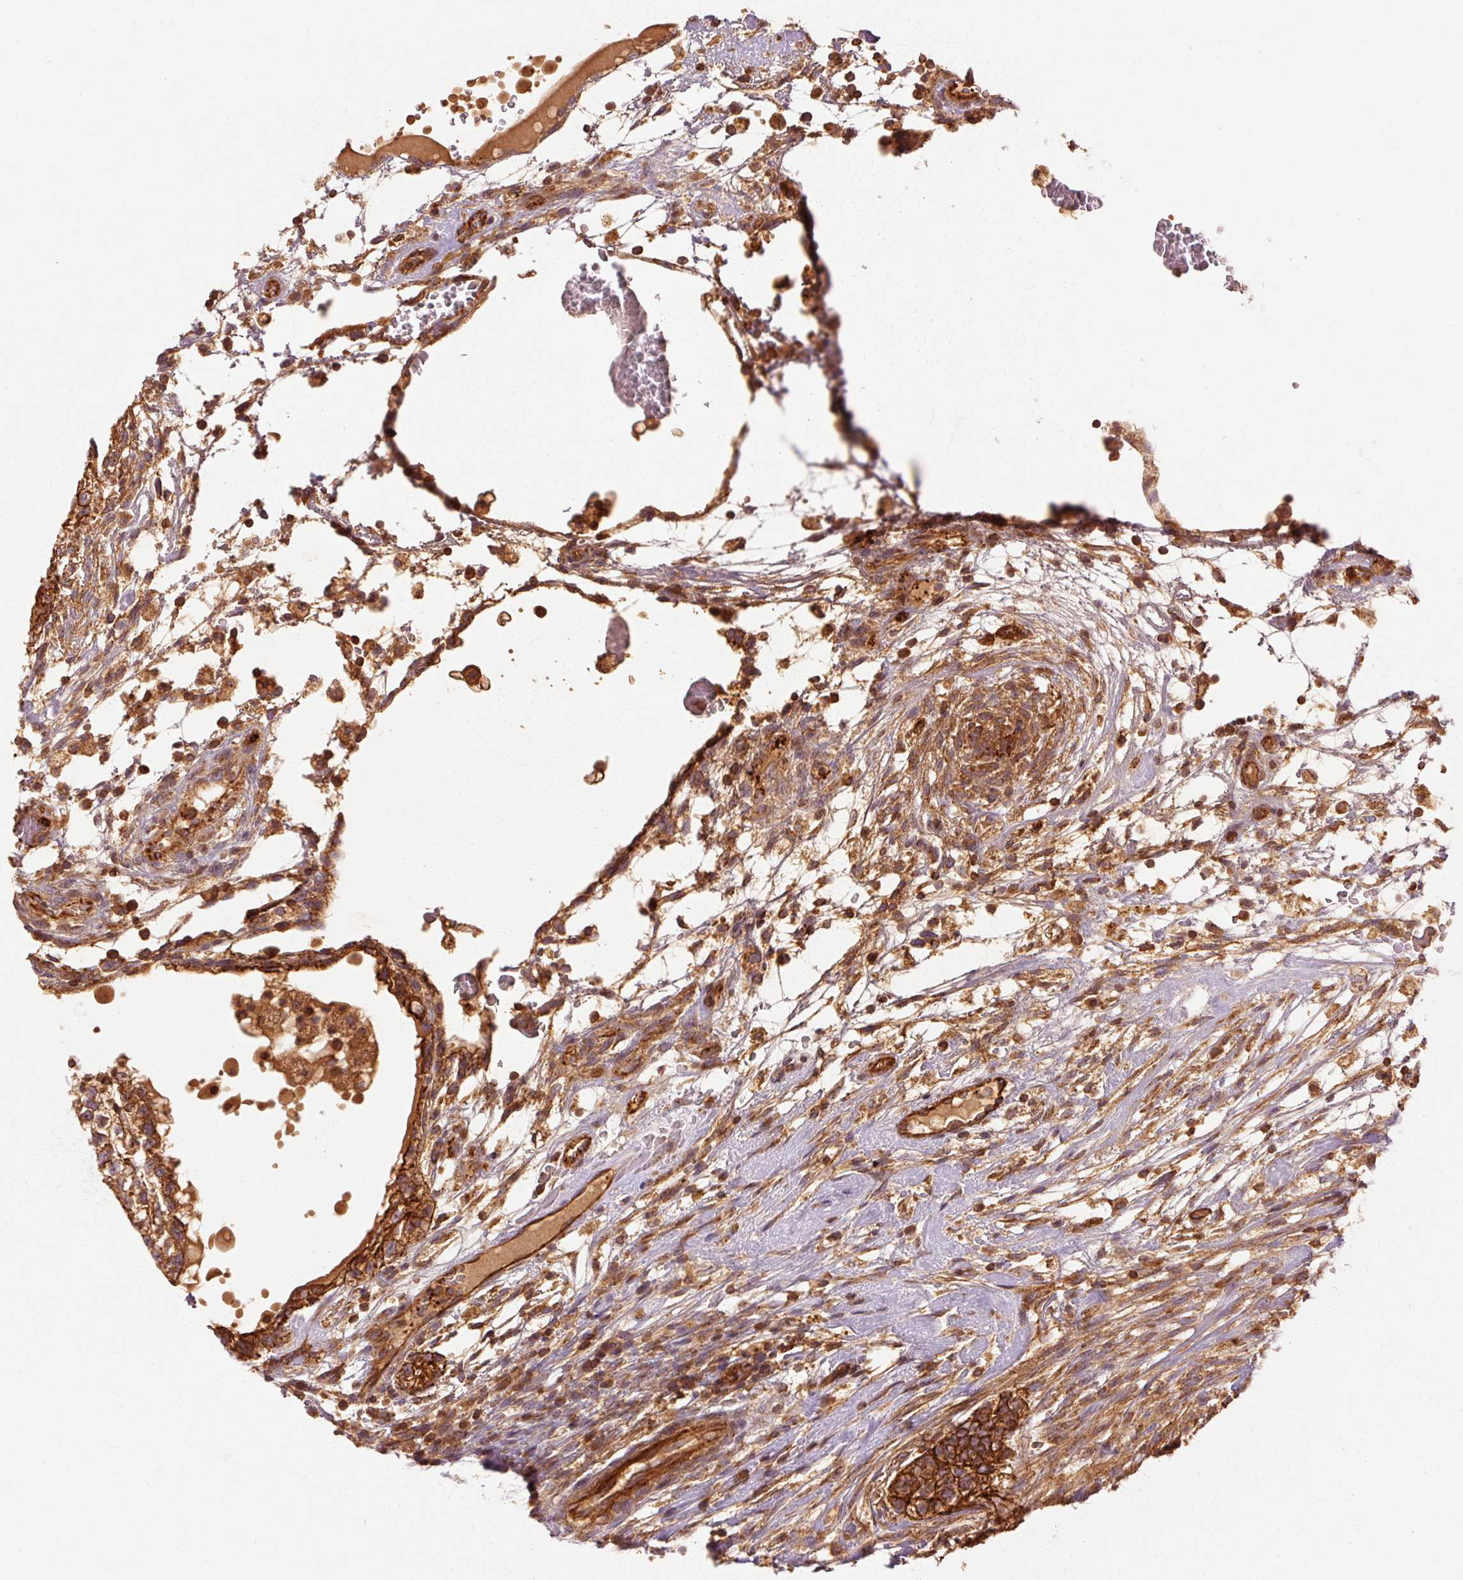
{"staining": {"intensity": "strong", "quantity": ">75%", "location": "cytoplasmic/membranous"}, "tissue": "testis cancer", "cell_type": "Tumor cells", "image_type": "cancer", "snomed": [{"axis": "morphology", "description": "Carcinoma, Embryonal, NOS"}, {"axis": "topography", "description": "Testis"}], "caption": "Tumor cells reveal strong cytoplasmic/membranous expression in approximately >75% of cells in embryonal carcinoma (testis).", "gene": "CTNNA1", "patient": {"sex": "male", "age": 32}}